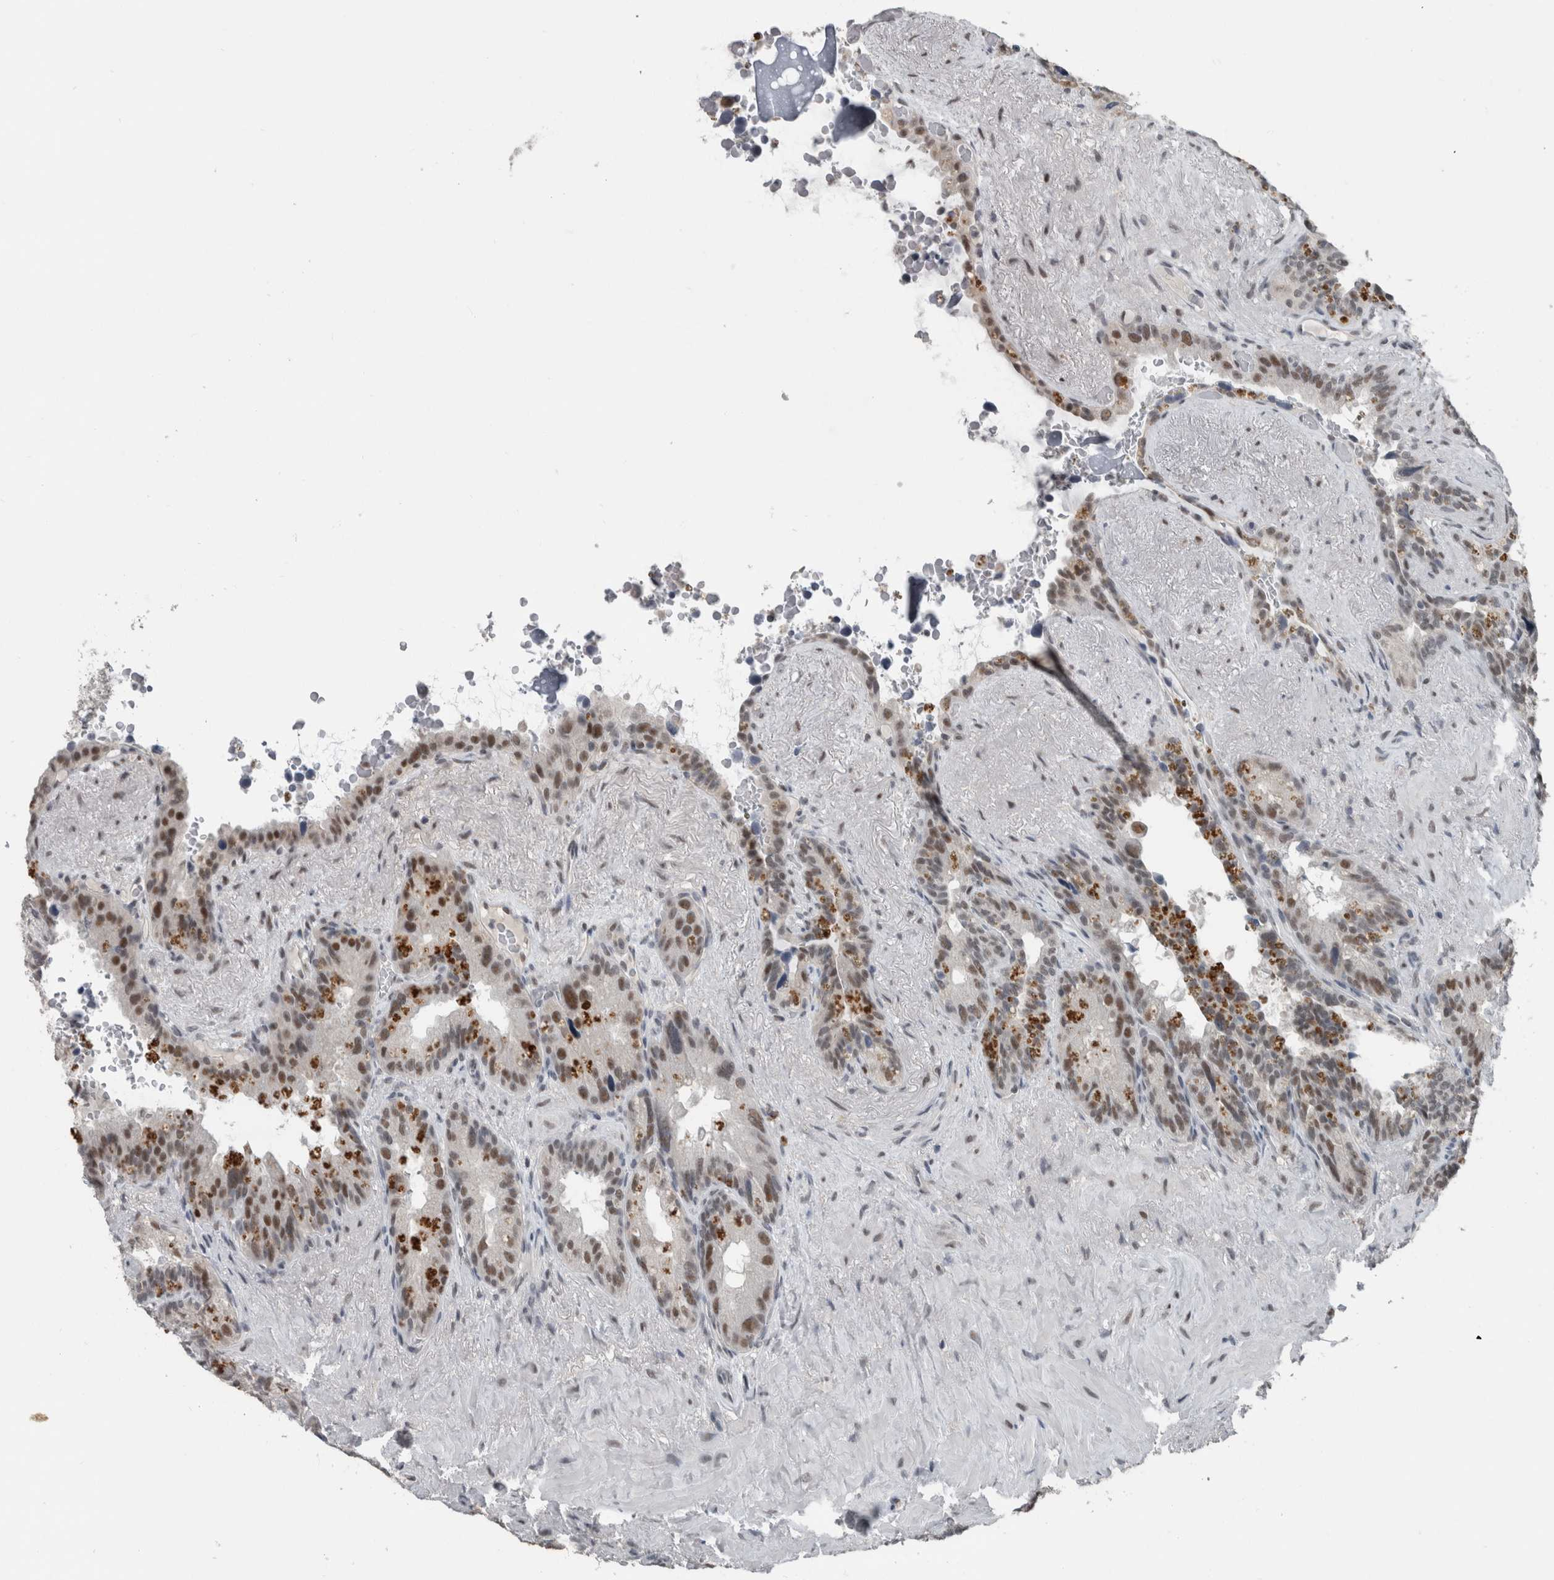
{"staining": {"intensity": "weak", "quantity": "<25%", "location": "nuclear"}, "tissue": "seminal vesicle", "cell_type": "Glandular cells", "image_type": "normal", "snomed": [{"axis": "morphology", "description": "Normal tissue, NOS"}, {"axis": "topography", "description": "Seminal veicle"}], "caption": "The histopathology image reveals no significant positivity in glandular cells of seminal vesicle. (Stains: DAB immunohistochemistry (IHC) with hematoxylin counter stain, Microscopy: brightfield microscopy at high magnification).", "gene": "ZBTB21", "patient": {"sex": "male", "age": 80}}